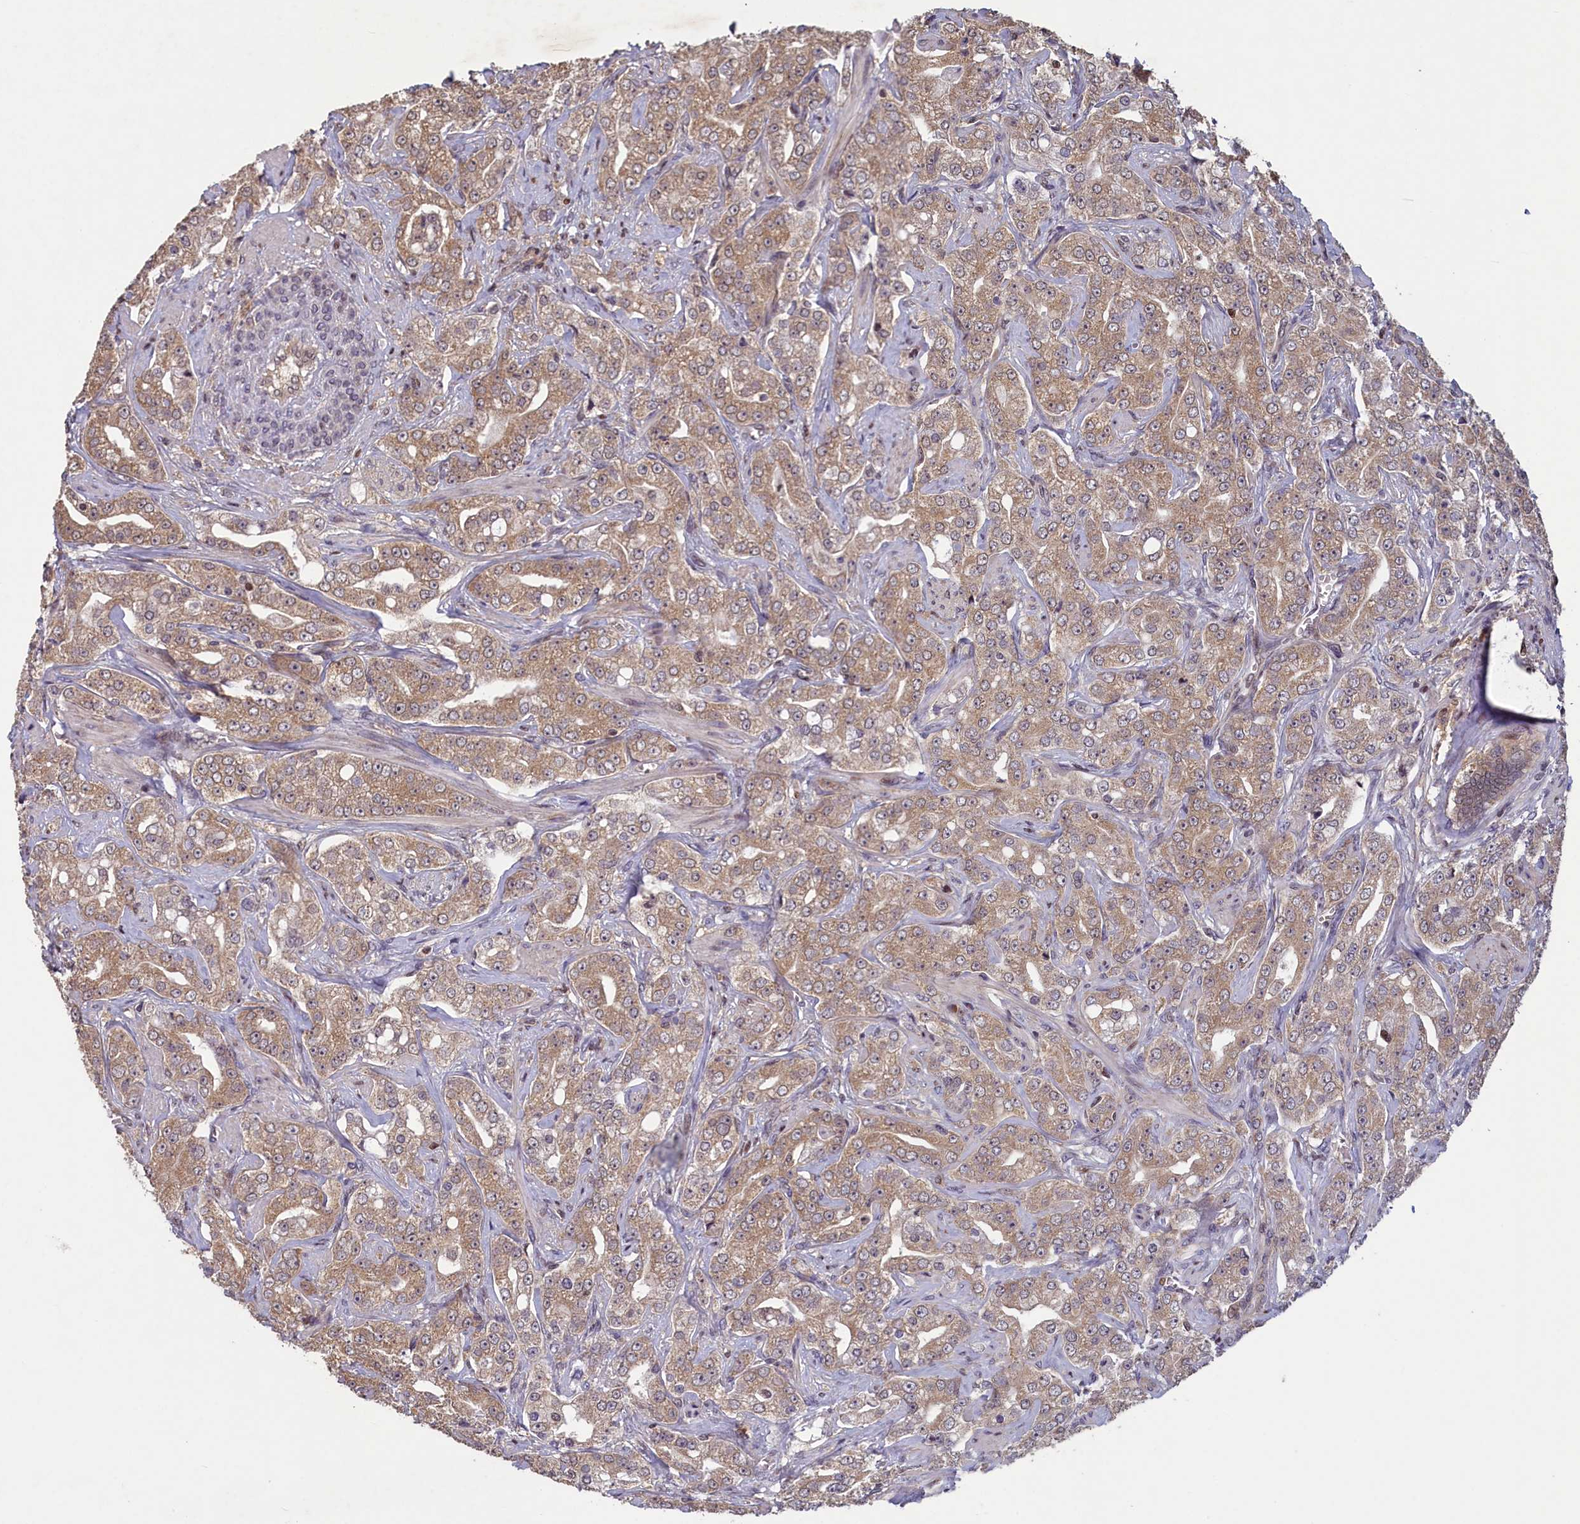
{"staining": {"intensity": "moderate", "quantity": ">75%", "location": "cytoplasmic/membranous"}, "tissue": "prostate cancer", "cell_type": "Tumor cells", "image_type": "cancer", "snomed": [{"axis": "morphology", "description": "Adenocarcinoma, Low grade"}, {"axis": "topography", "description": "Prostate"}], "caption": "Moderate cytoplasmic/membranous staining is identified in about >75% of tumor cells in low-grade adenocarcinoma (prostate). The staining was performed using DAB, with brown indicating positive protein expression. Nuclei are stained blue with hematoxylin.", "gene": "NUBP1", "patient": {"sex": "male", "age": 67}}